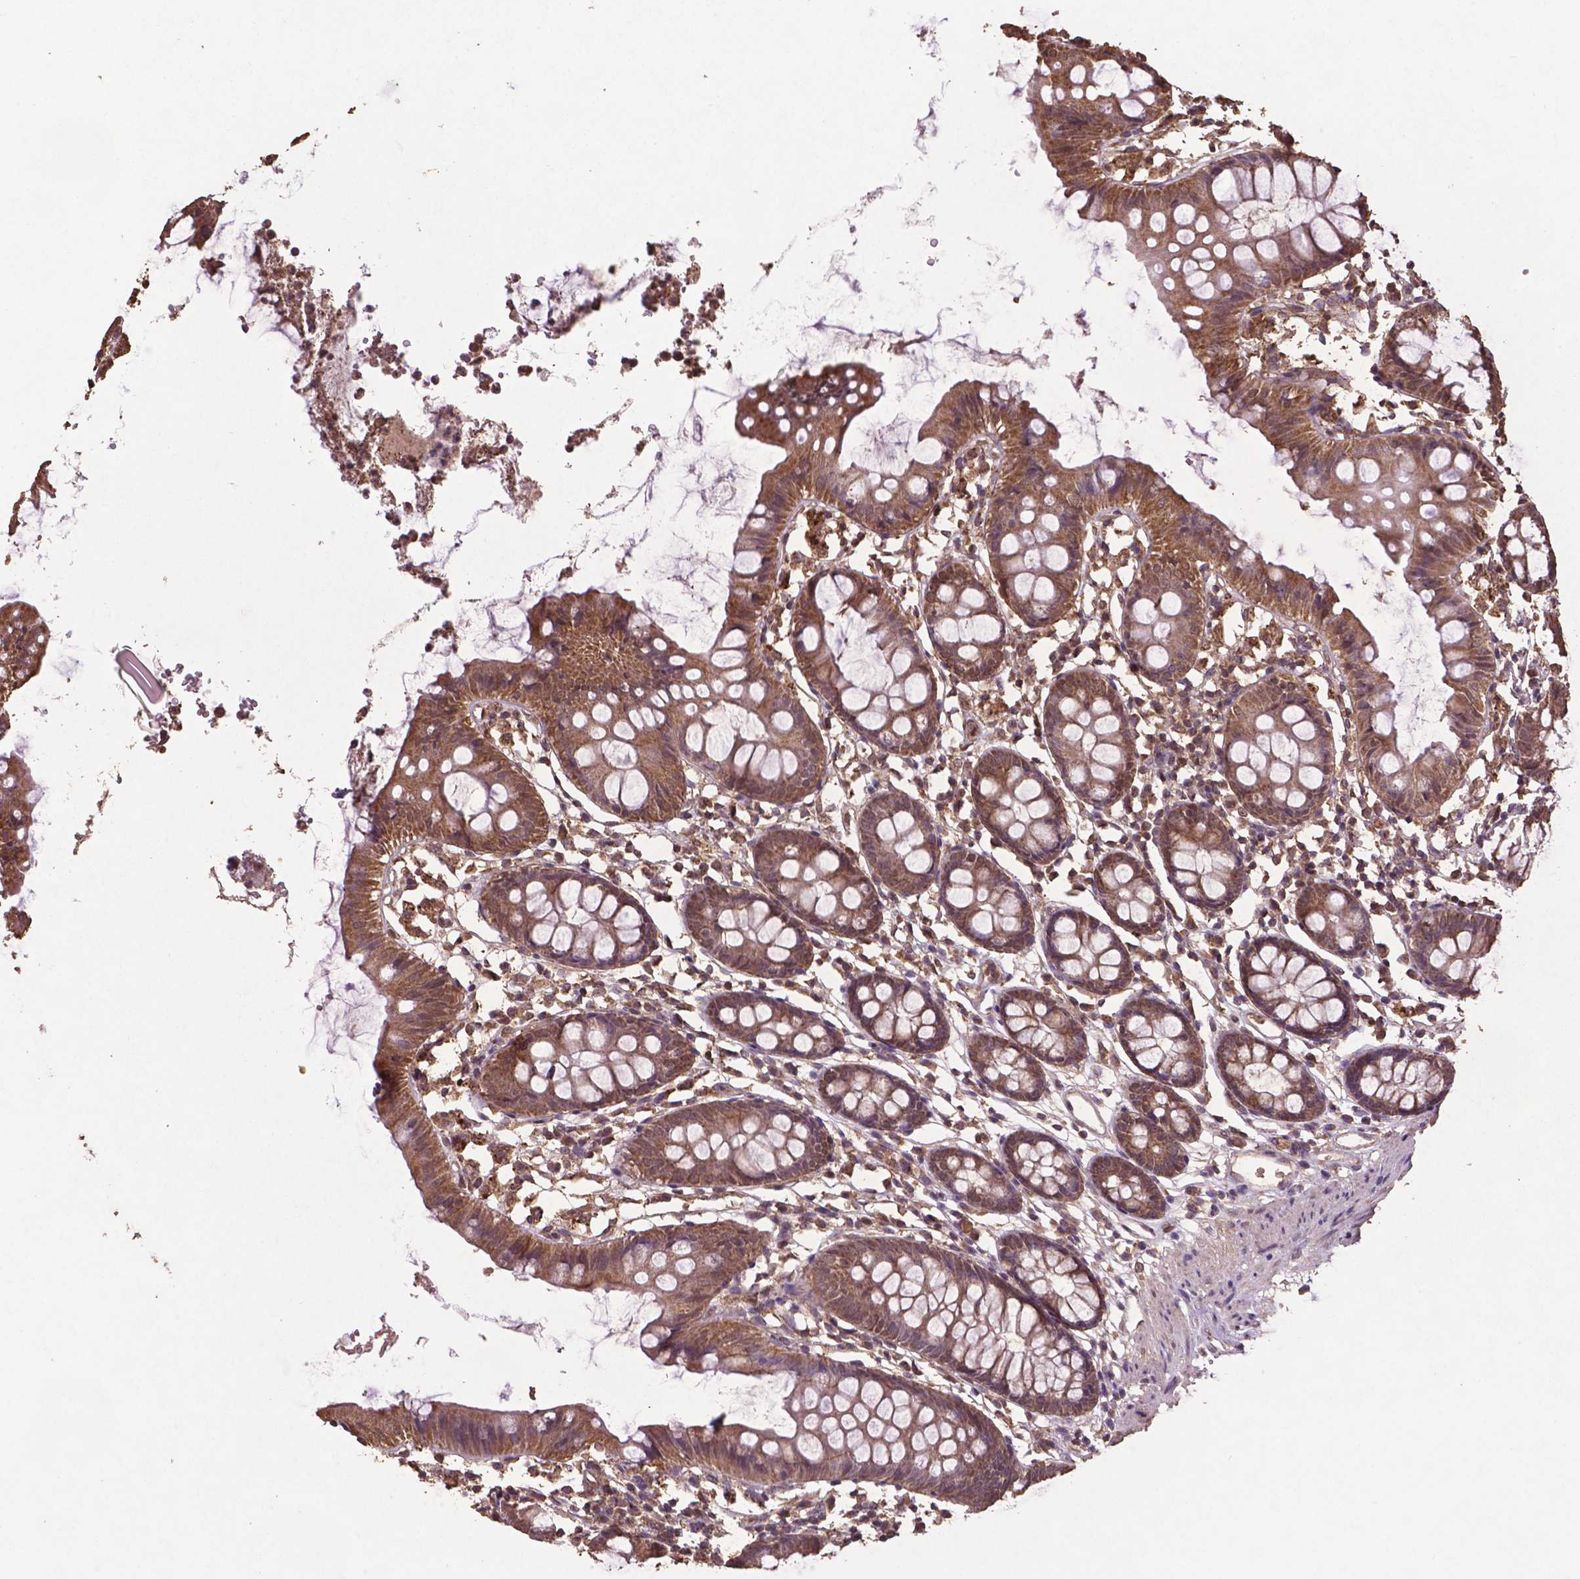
{"staining": {"intensity": "moderate", "quantity": ">75%", "location": "cytoplasmic/membranous"}, "tissue": "colon", "cell_type": "Endothelial cells", "image_type": "normal", "snomed": [{"axis": "morphology", "description": "Normal tissue, NOS"}, {"axis": "topography", "description": "Colon"}], "caption": "Immunohistochemistry (IHC) of benign colon shows medium levels of moderate cytoplasmic/membranous positivity in about >75% of endothelial cells.", "gene": "DCAF1", "patient": {"sex": "female", "age": 84}}